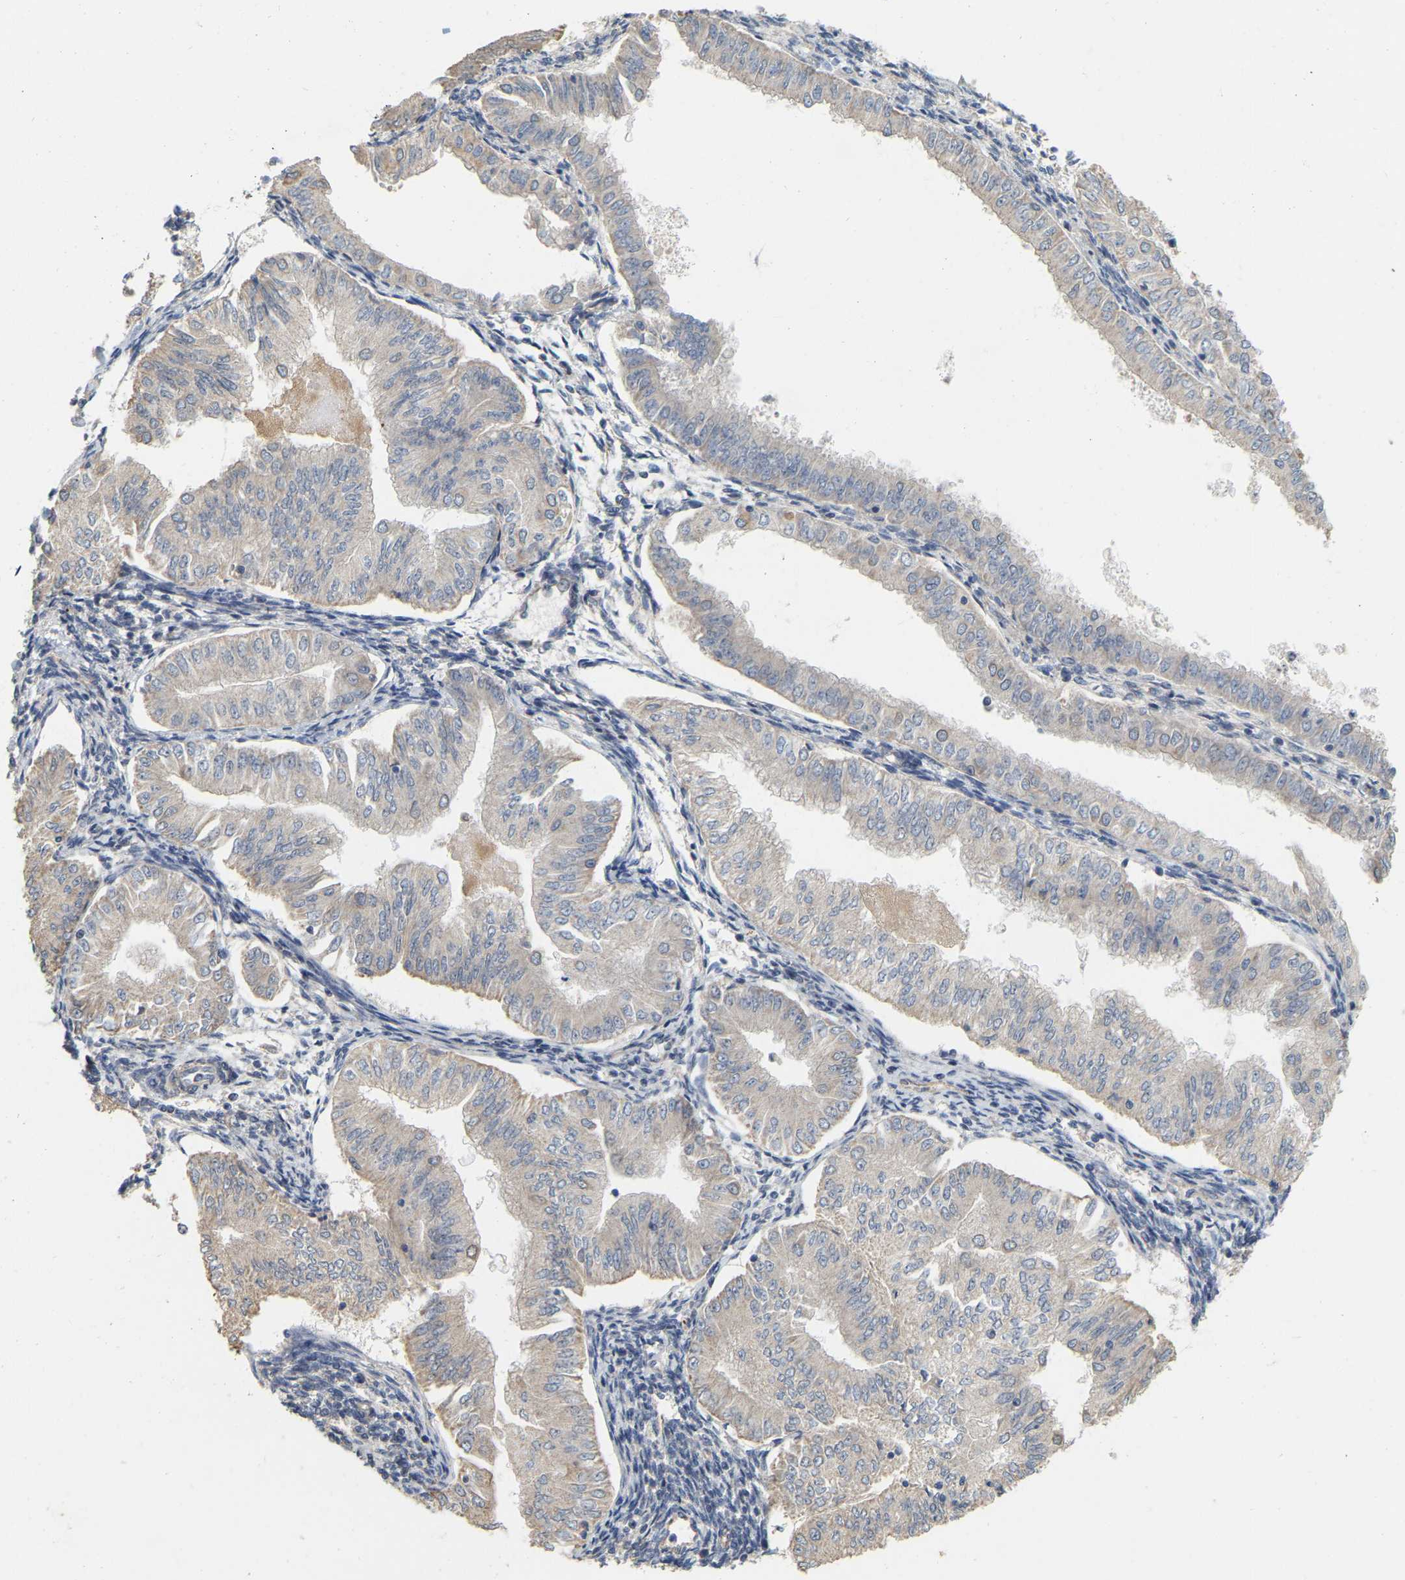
{"staining": {"intensity": "weak", "quantity": "<25%", "location": "cytoplasmic/membranous"}, "tissue": "endometrial cancer", "cell_type": "Tumor cells", "image_type": "cancer", "snomed": [{"axis": "morphology", "description": "Normal tissue, NOS"}, {"axis": "morphology", "description": "Adenocarcinoma, NOS"}, {"axis": "topography", "description": "Endometrium"}], "caption": "Immunohistochemistry (IHC) photomicrograph of human endometrial cancer (adenocarcinoma) stained for a protein (brown), which demonstrates no expression in tumor cells. Nuclei are stained in blue.", "gene": "SSH1", "patient": {"sex": "female", "age": 53}}